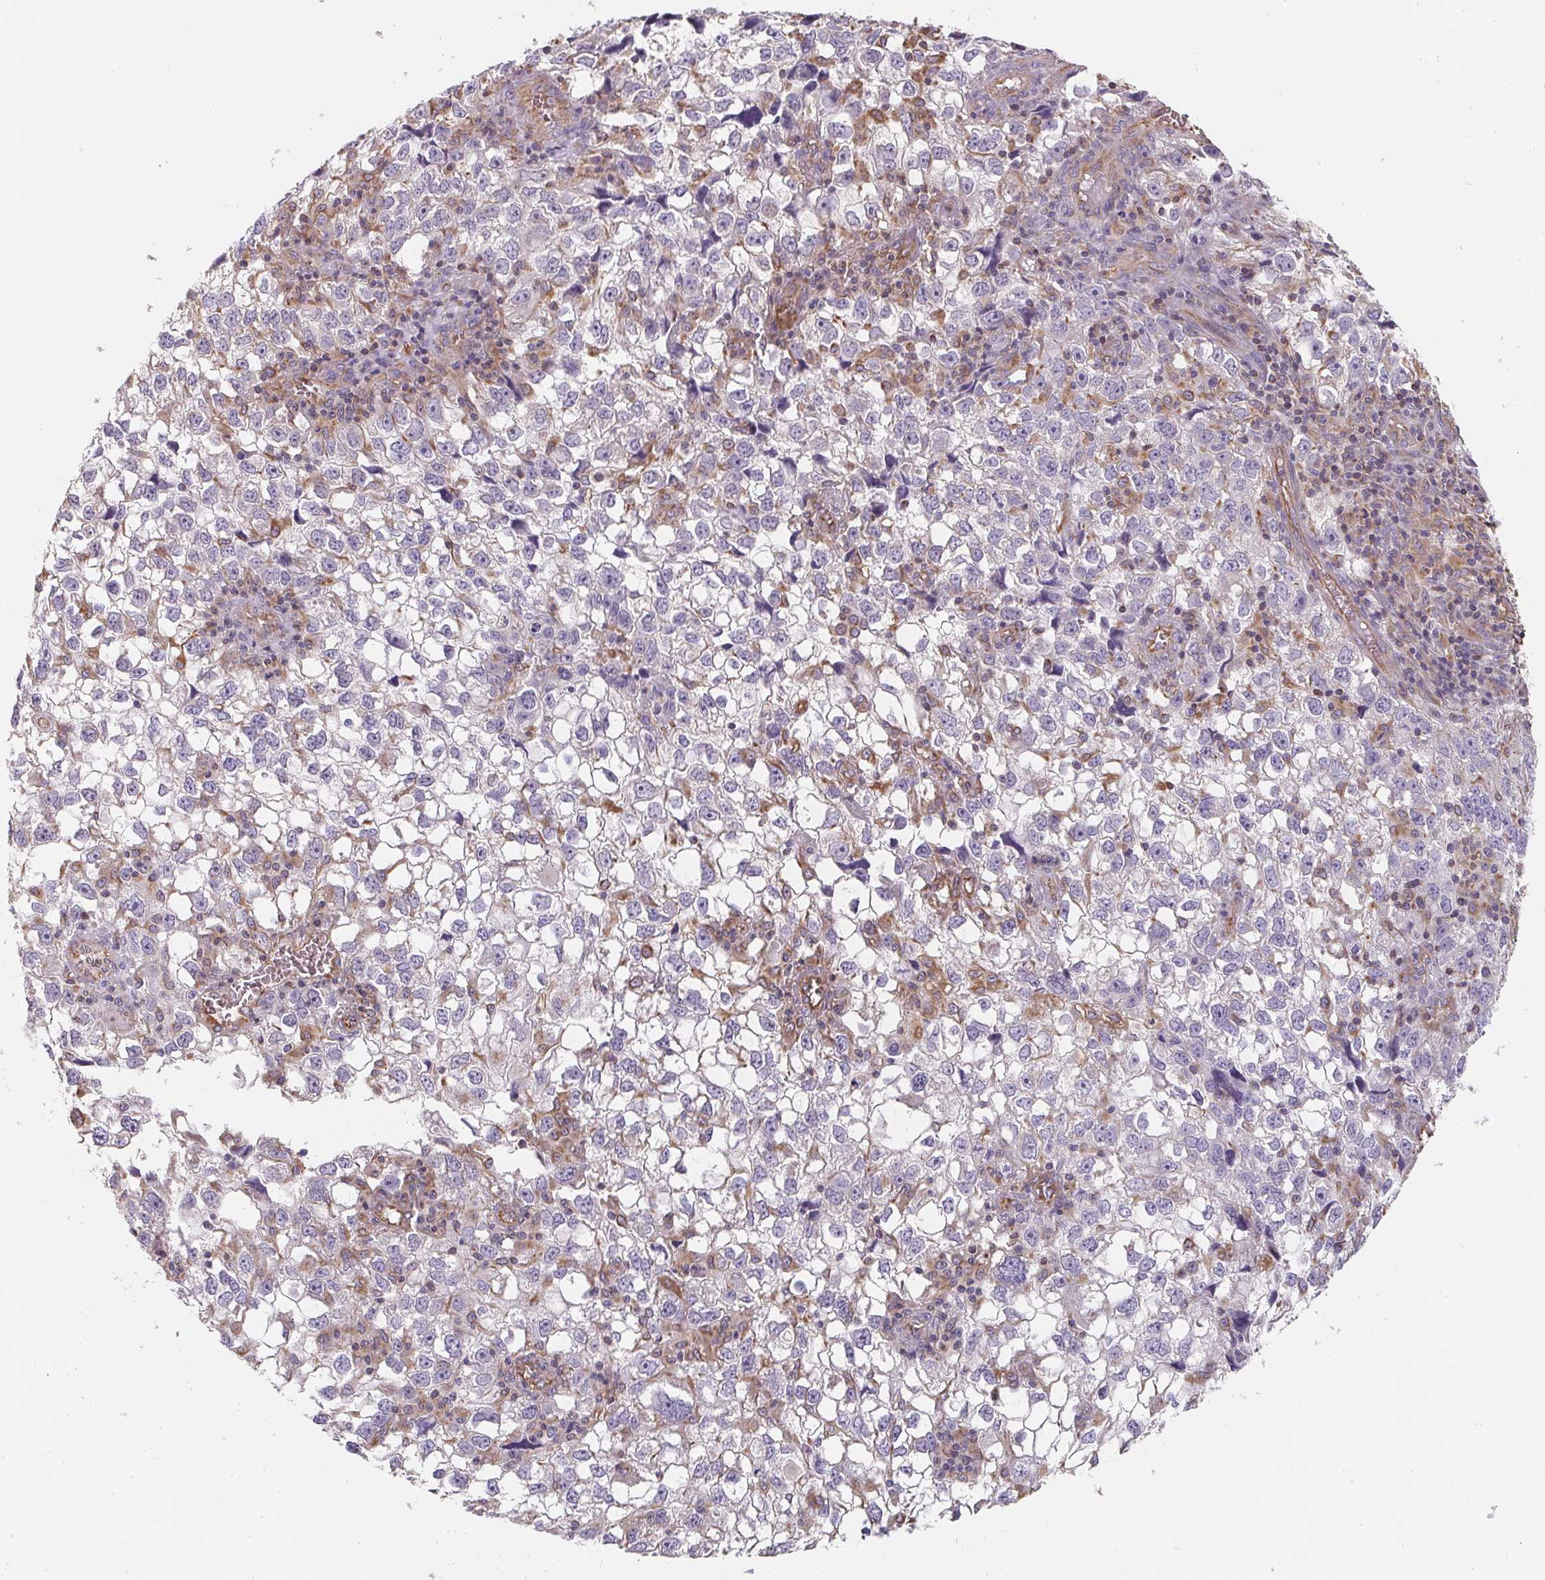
{"staining": {"intensity": "negative", "quantity": "none", "location": "none"}, "tissue": "cervical cancer", "cell_type": "Tumor cells", "image_type": "cancer", "snomed": [{"axis": "morphology", "description": "Squamous cell carcinoma, NOS"}, {"axis": "topography", "description": "Cervix"}], "caption": "Protein analysis of cervical cancer shows no significant positivity in tumor cells.", "gene": "TBKBP1", "patient": {"sex": "female", "age": 55}}